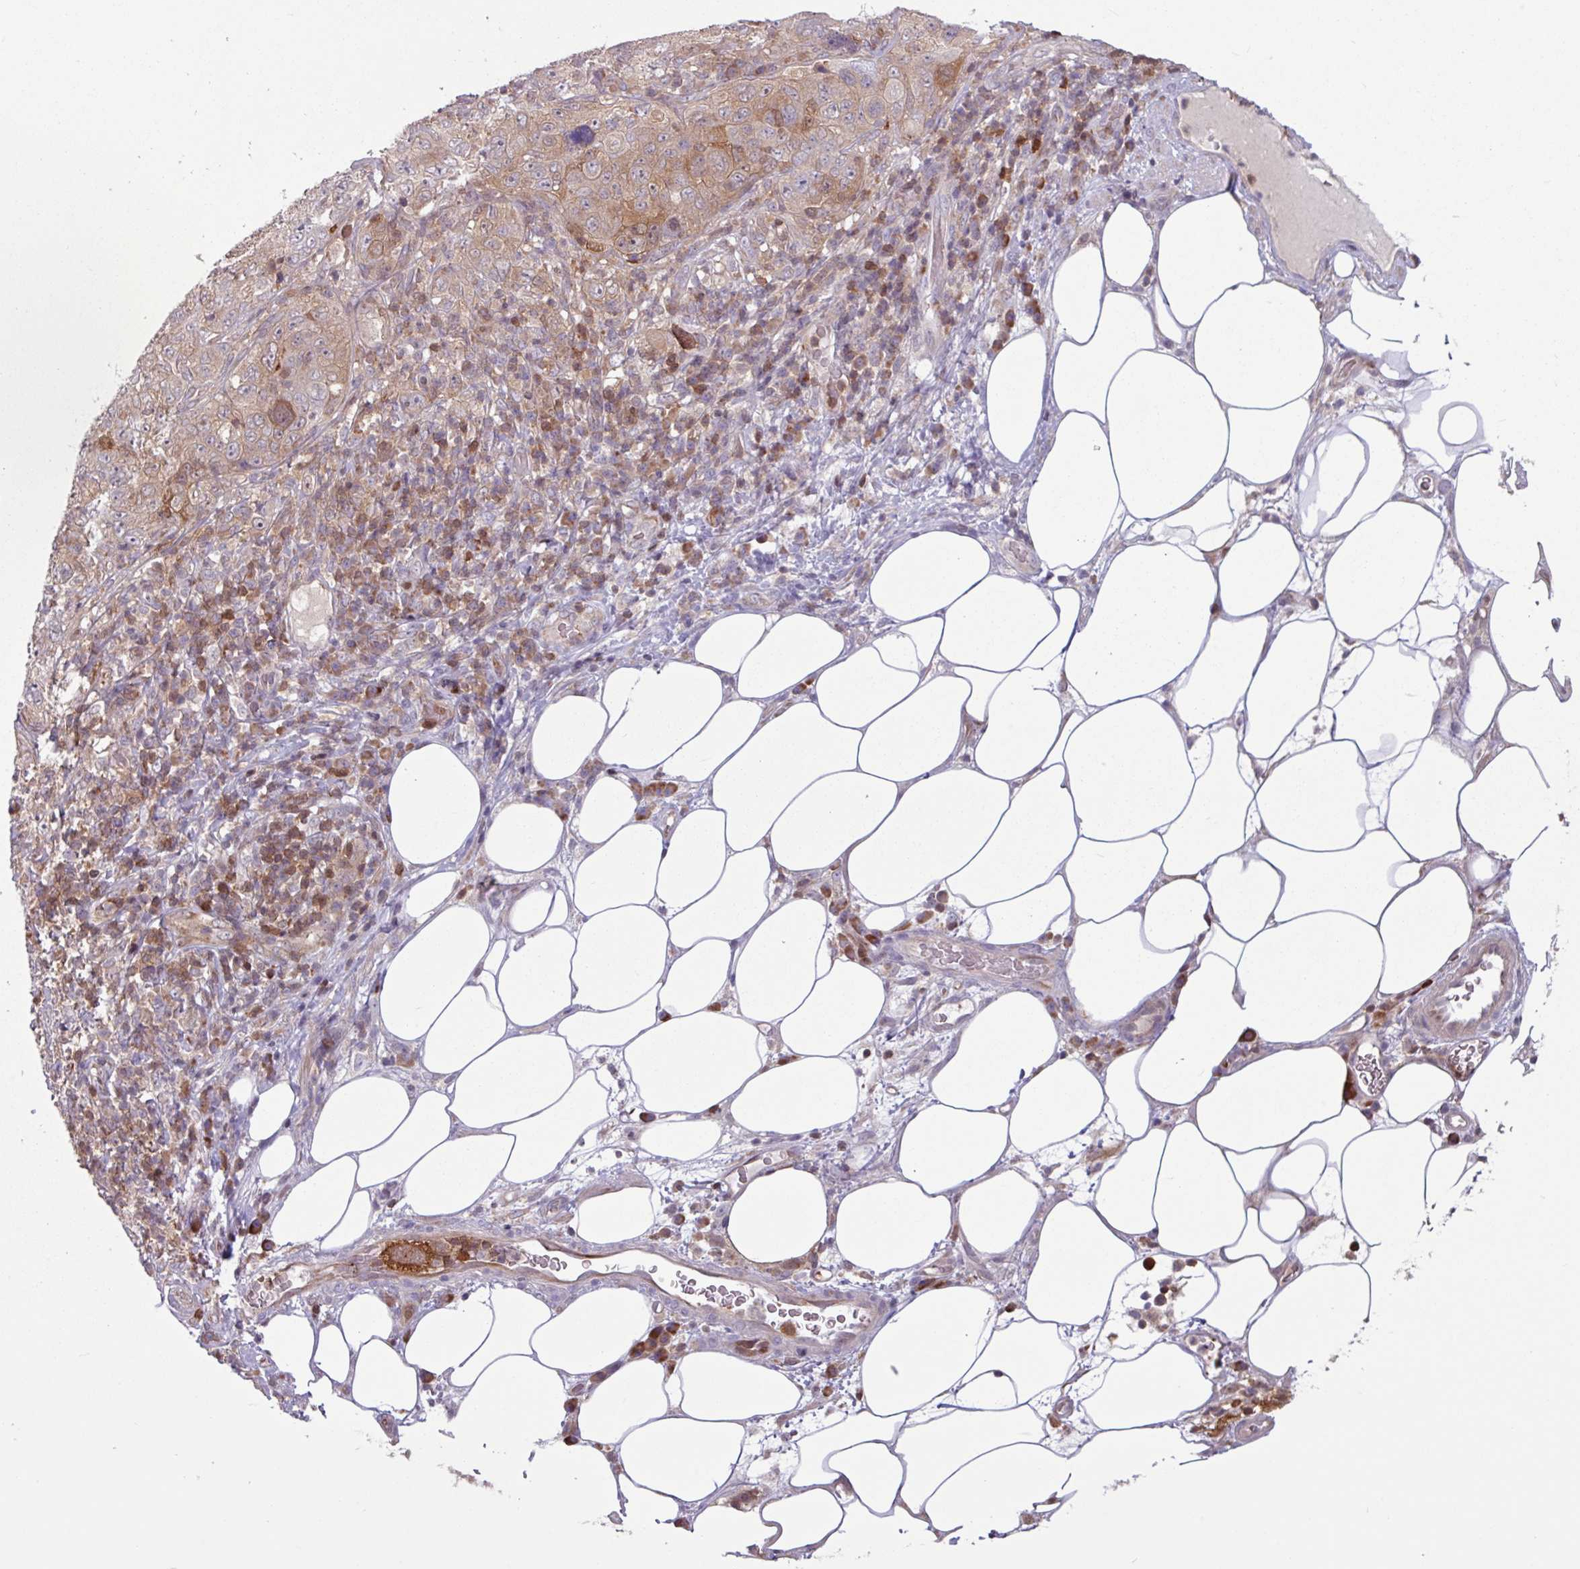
{"staining": {"intensity": "moderate", "quantity": "<25%", "location": "cytoplasmic/membranous,nuclear"}, "tissue": "pancreatic cancer", "cell_type": "Tumor cells", "image_type": "cancer", "snomed": [{"axis": "morphology", "description": "Adenocarcinoma, NOS"}, {"axis": "topography", "description": "Pancreas"}], "caption": "Brown immunohistochemical staining in human pancreatic cancer shows moderate cytoplasmic/membranous and nuclear expression in approximately <25% of tumor cells.", "gene": "SEC61G", "patient": {"sex": "male", "age": 68}}